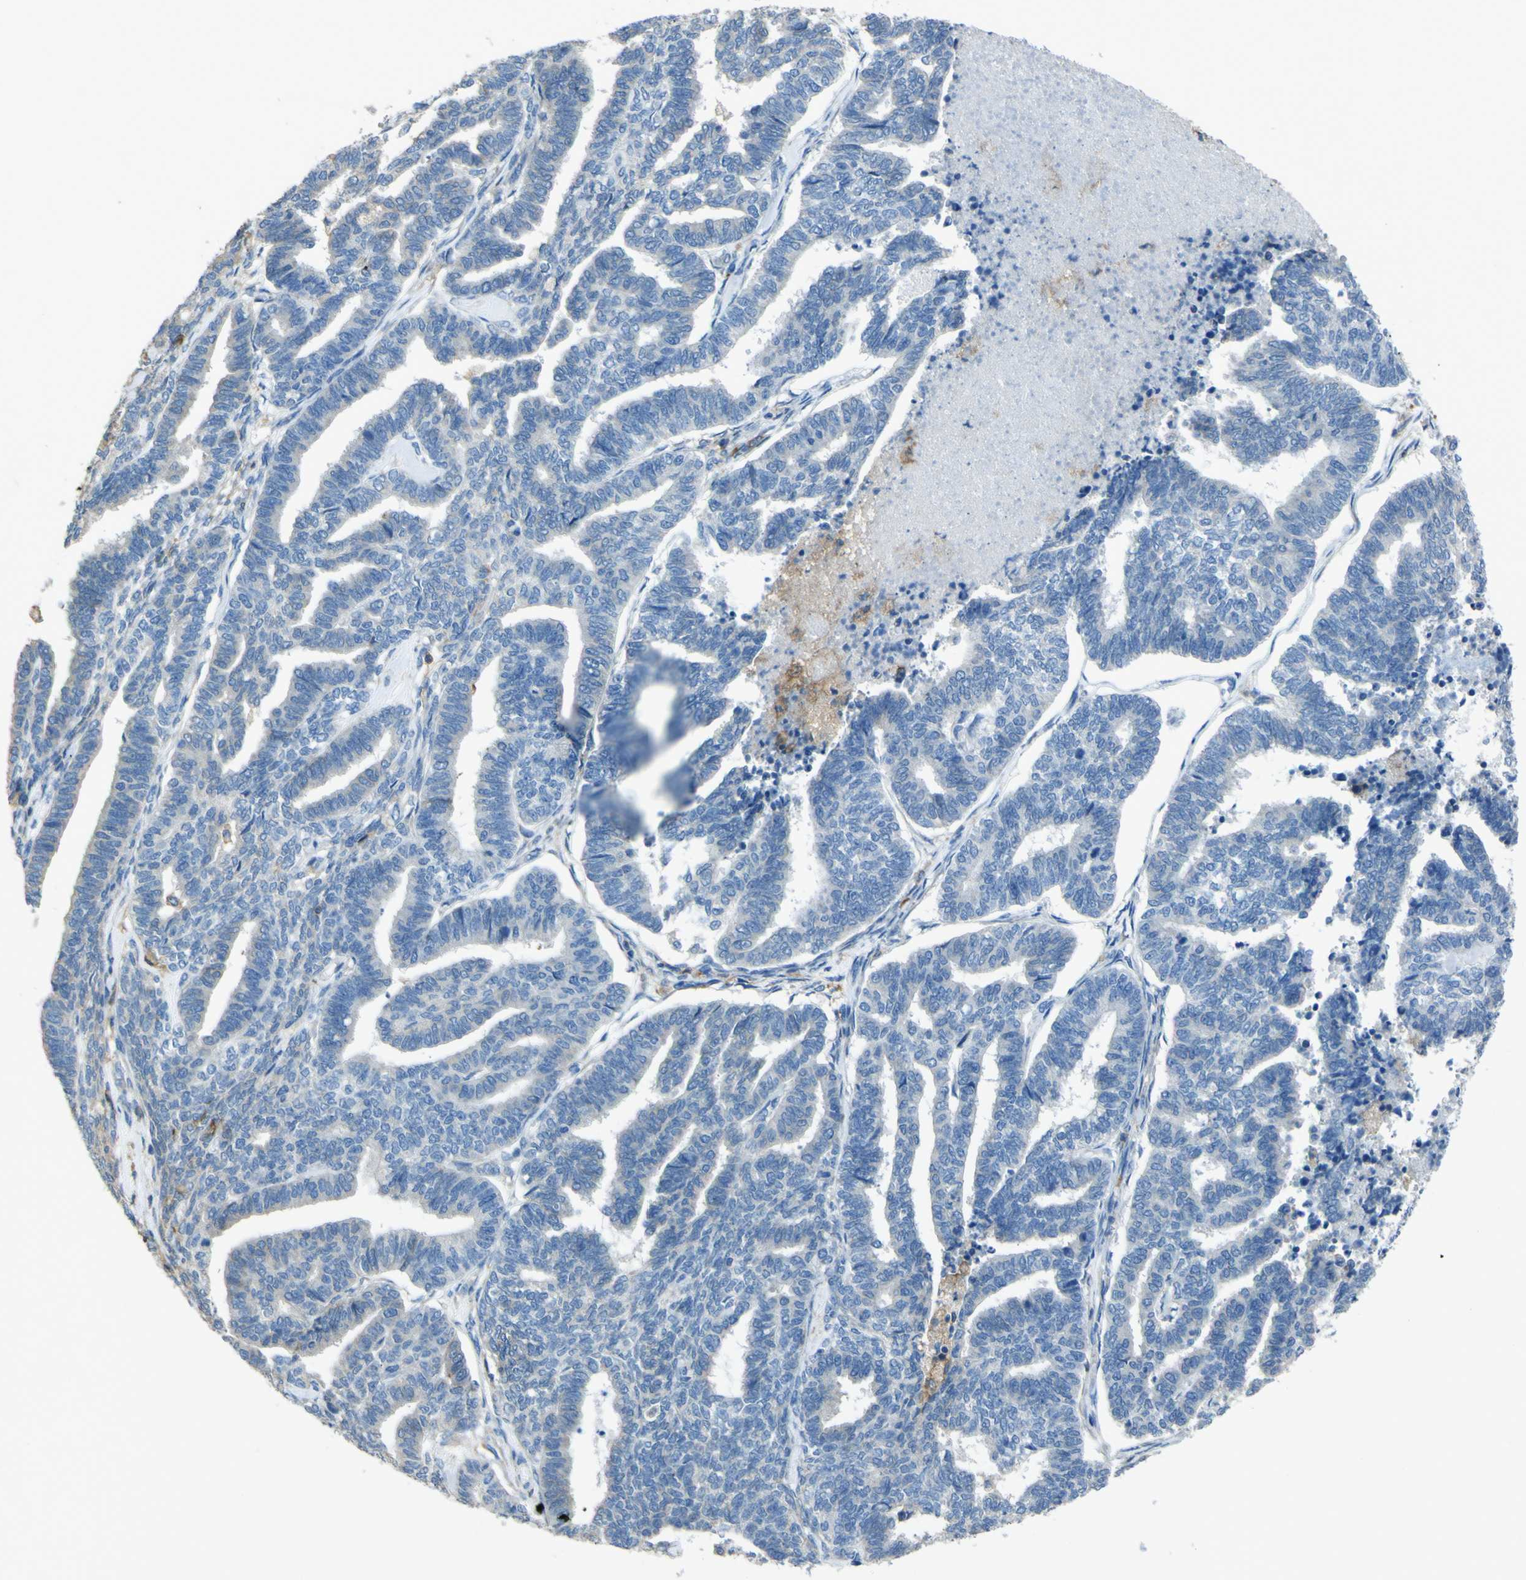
{"staining": {"intensity": "negative", "quantity": "none", "location": "none"}, "tissue": "endometrial cancer", "cell_type": "Tumor cells", "image_type": "cancer", "snomed": [{"axis": "morphology", "description": "Adenocarcinoma, NOS"}, {"axis": "topography", "description": "Endometrium"}], "caption": "Tumor cells show no significant staining in endometrial cancer (adenocarcinoma).", "gene": "LAIR1", "patient": {"sex": "female", "age": 70}}